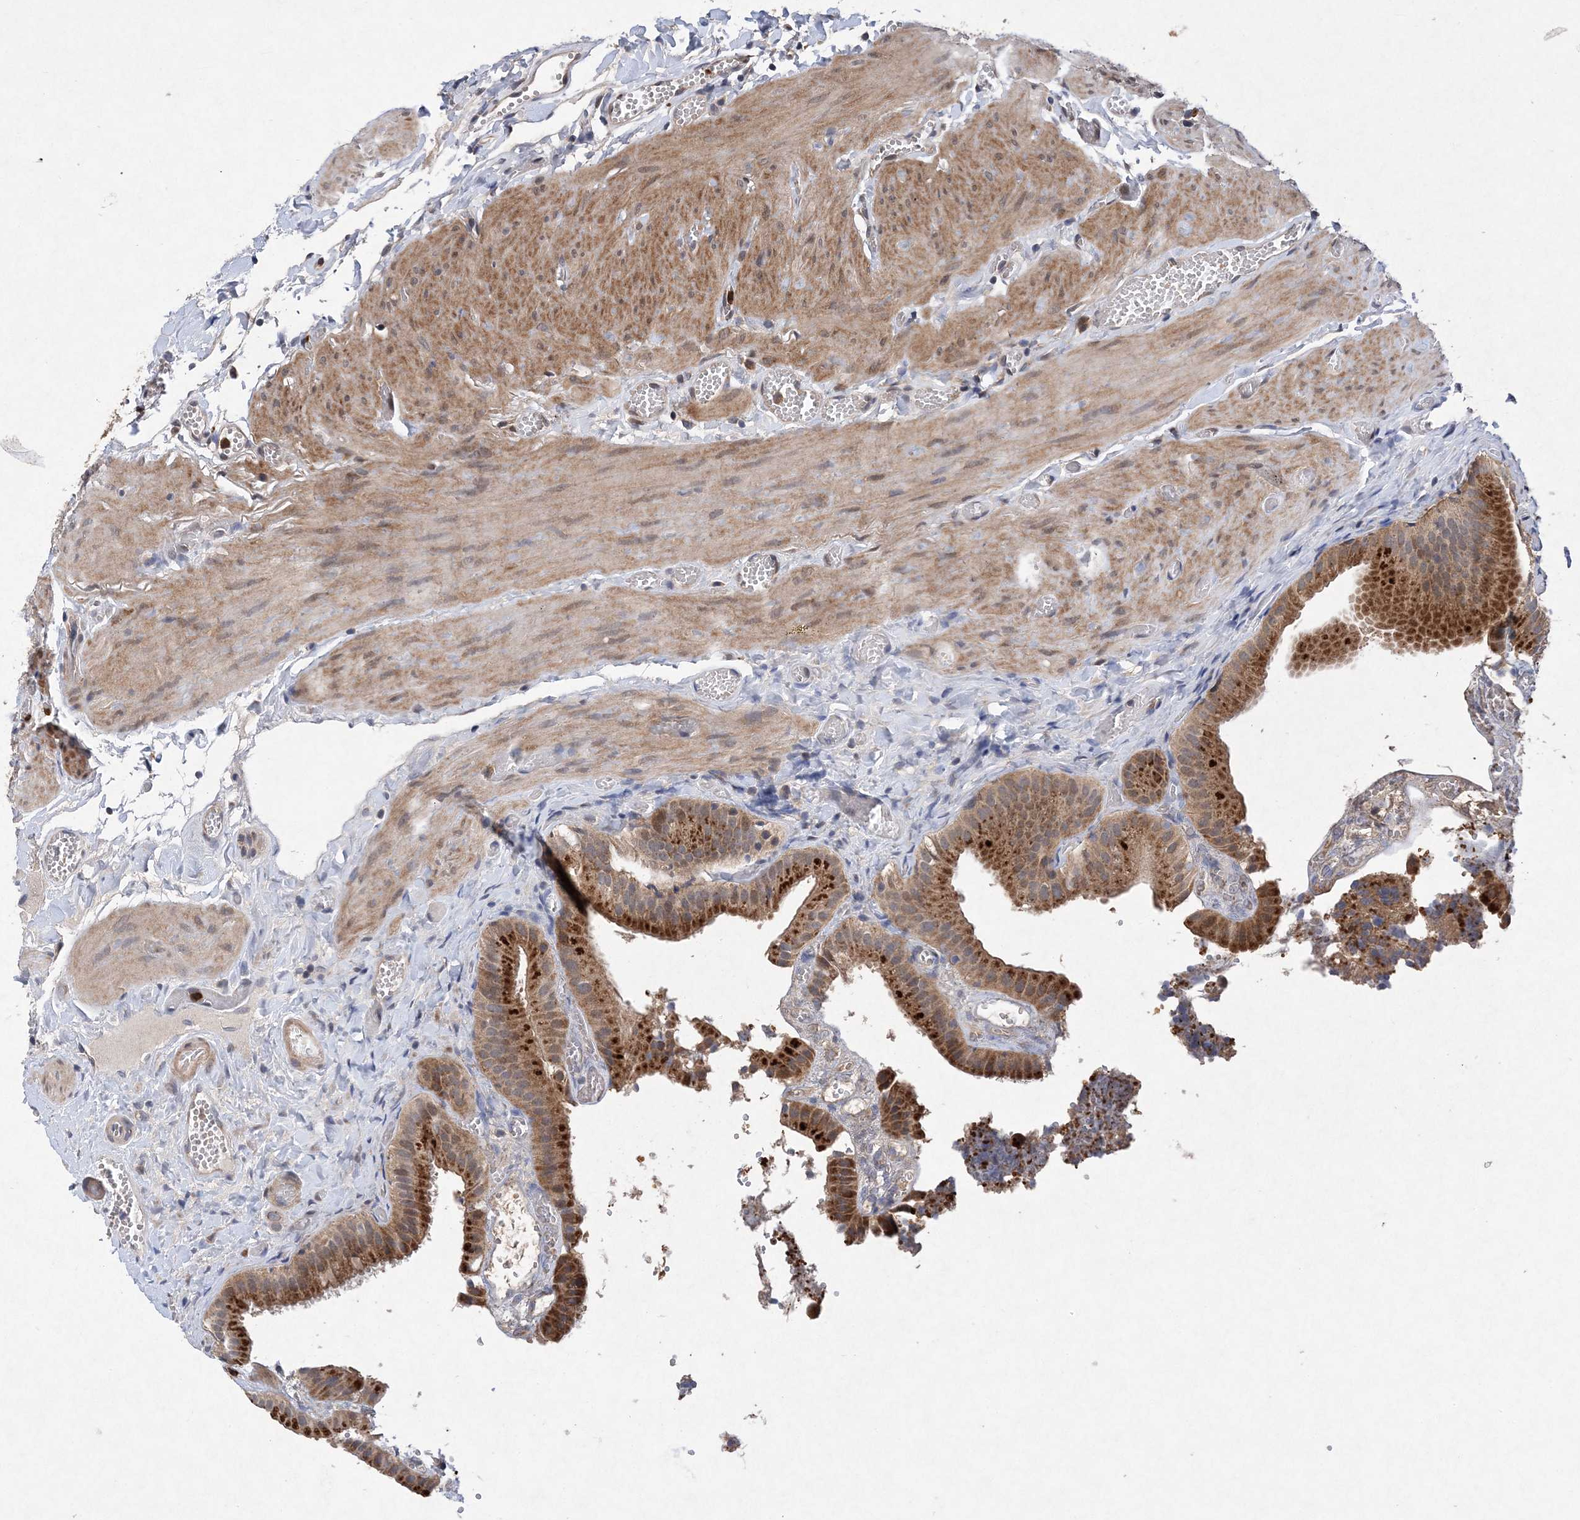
{"staining": {"intensity": "strong", "quantity": ">75%", "location": "cytoplasmic/membranous"}, "tissue": "gallbladder", "cell_type": "Glandular cells", "image_type": "normal", "snomed": [{"axis": "morphology", "description": "Normal tissue, NOS"}, {"axis": "topography", "description": "Gallbladder"}], "caption": "Protein analysis of benign gallbladder reveals strong cytoplasmic/membranous expression in about >75% of glandular cells. The staining is performed using DAB (3,3'-diaminobenzidine) brown chromogen to label protein expression. The nuclei are counter-stained blue using hematoxylin.", "gene": "PROSER1", "patient": {"sex": "female", "age": 64}}